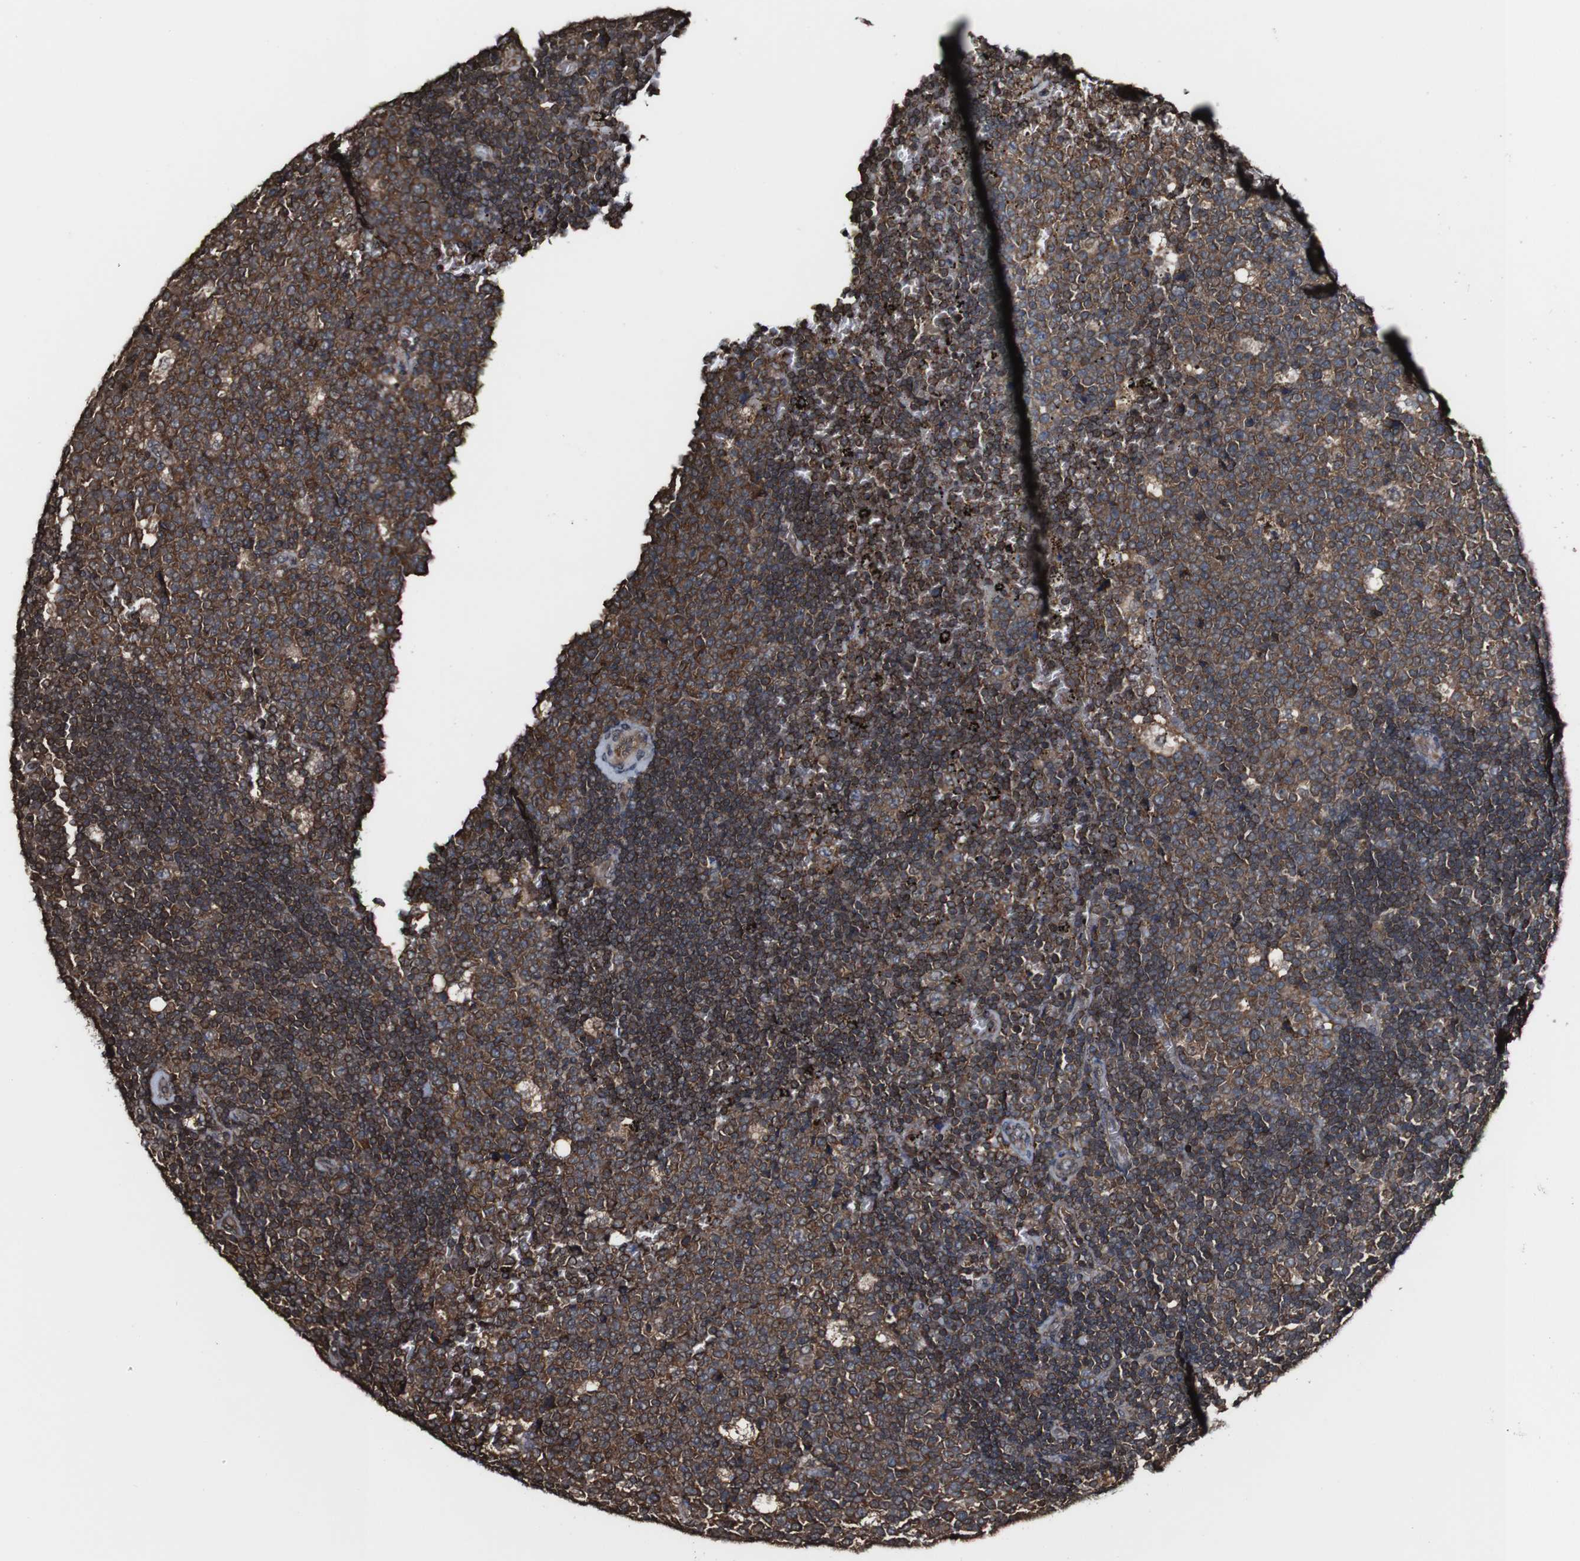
{"staining": {"intensity": "moderate", "quantity": ">75%", "location": "cytoplasmic/membranous"}, "tissue": "lymph node", "cell_type": "Germinal center cells", "image_type": "normal", "snomed": [{"axis": "morphology", "description": "Normal tissue, NOS"}, {"axis": "topography", "description": "Lymph node"}, {"axis": "topography", "description": "Salivary gland"}], "caption": "IHC photomicrograph of unremarkable lymph node: human lymph node stained using immunohistochemistry (IHC) reveals medium levels of moderate protein expression localized specifically in the cytoplasmic/membranous of germinal center cells, appearing as a cytoplasmic/membranous brown color.", "gene": "PTPRR", "patient": {"sex": "male", "age": 8}}